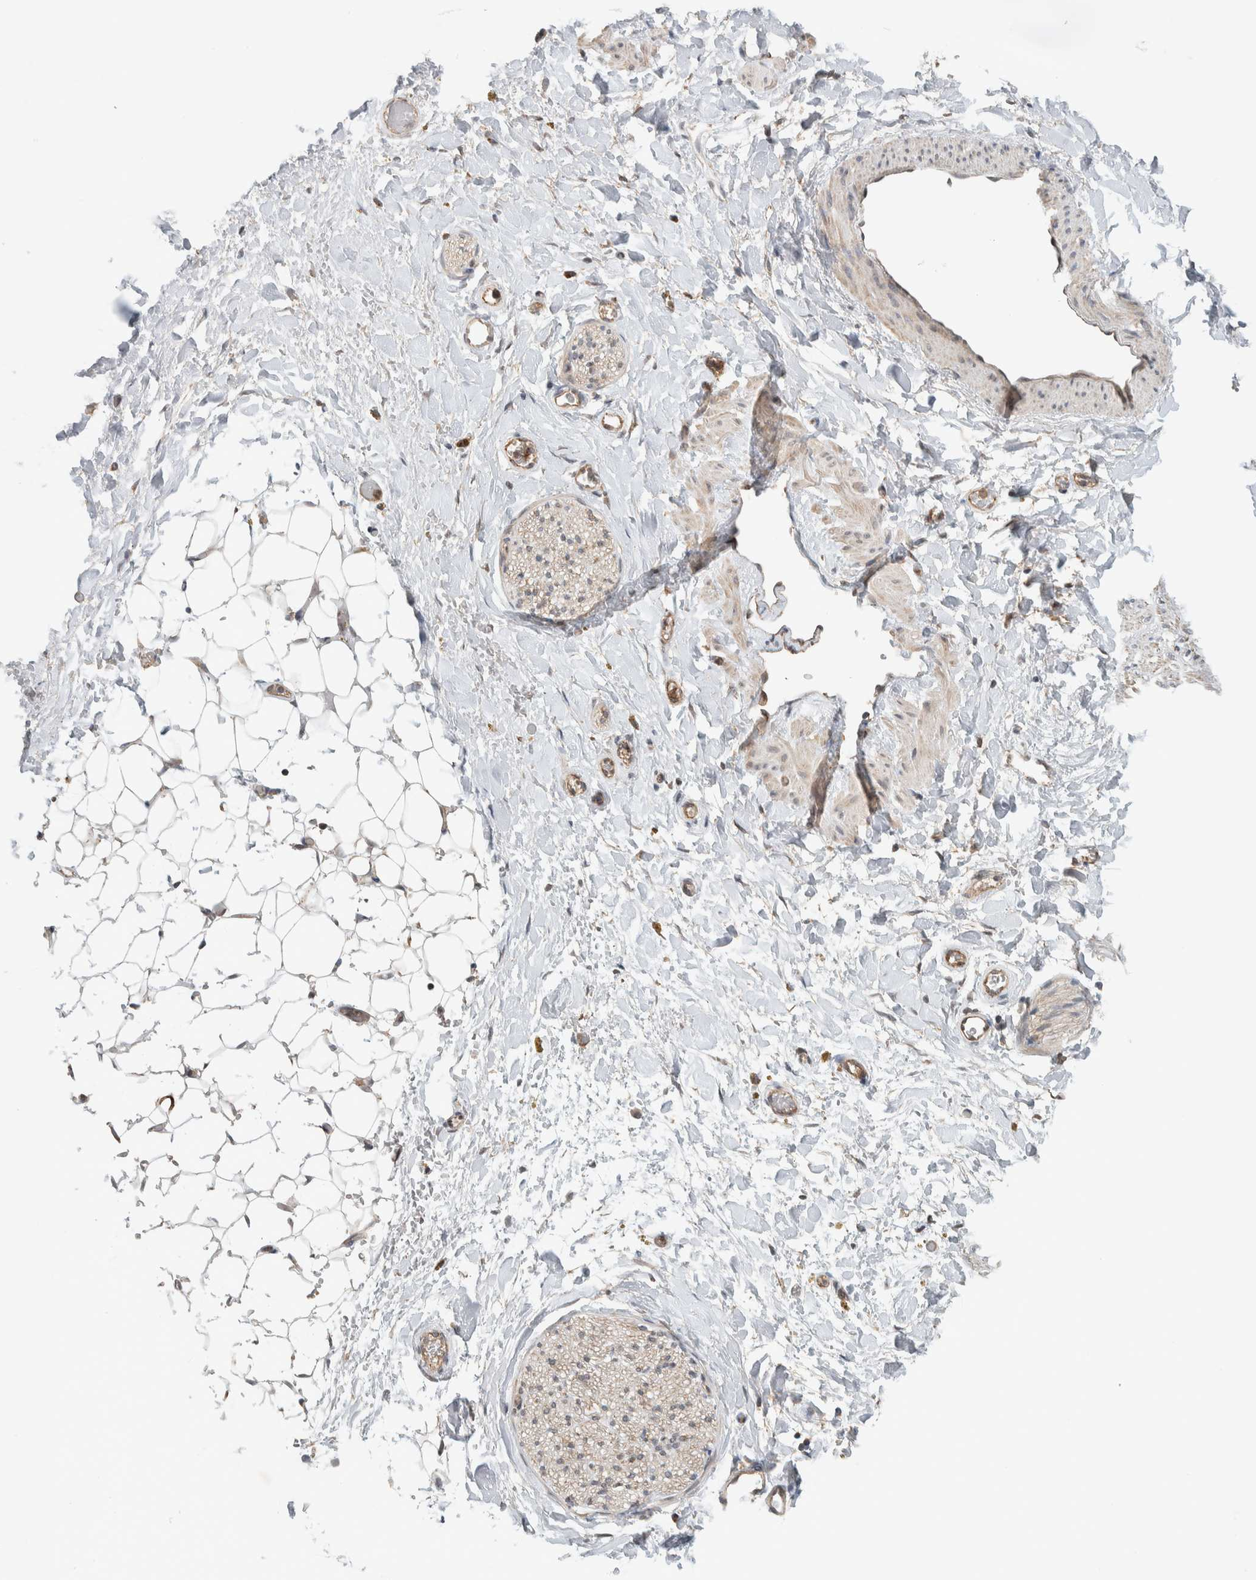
{"staining": {"intensity": "negative", "quantity": "none", "location": "none"}, "tissue": "adipose tissue", "cell_type": "Adipocytes", "image_type": "normal", "snomed": [{"axis": "morphology", "description": "Normal tissue, NOS"}, {"axis": "topography", "description": "Kidney"}, {"axis": "topography", "description": "Peripheral nerve tissue"}], "caption": "Immunohistochemistry of normal adipose tissue displays no expression in adipocytes. Brightfield microscopy of immunohistochemistry (IHC) stained with DAB (brown) and hematoxylin (blue), captured at high magnification.", "gene": "DEPTOR", "patient": {"sex": "male", "age": 7}}